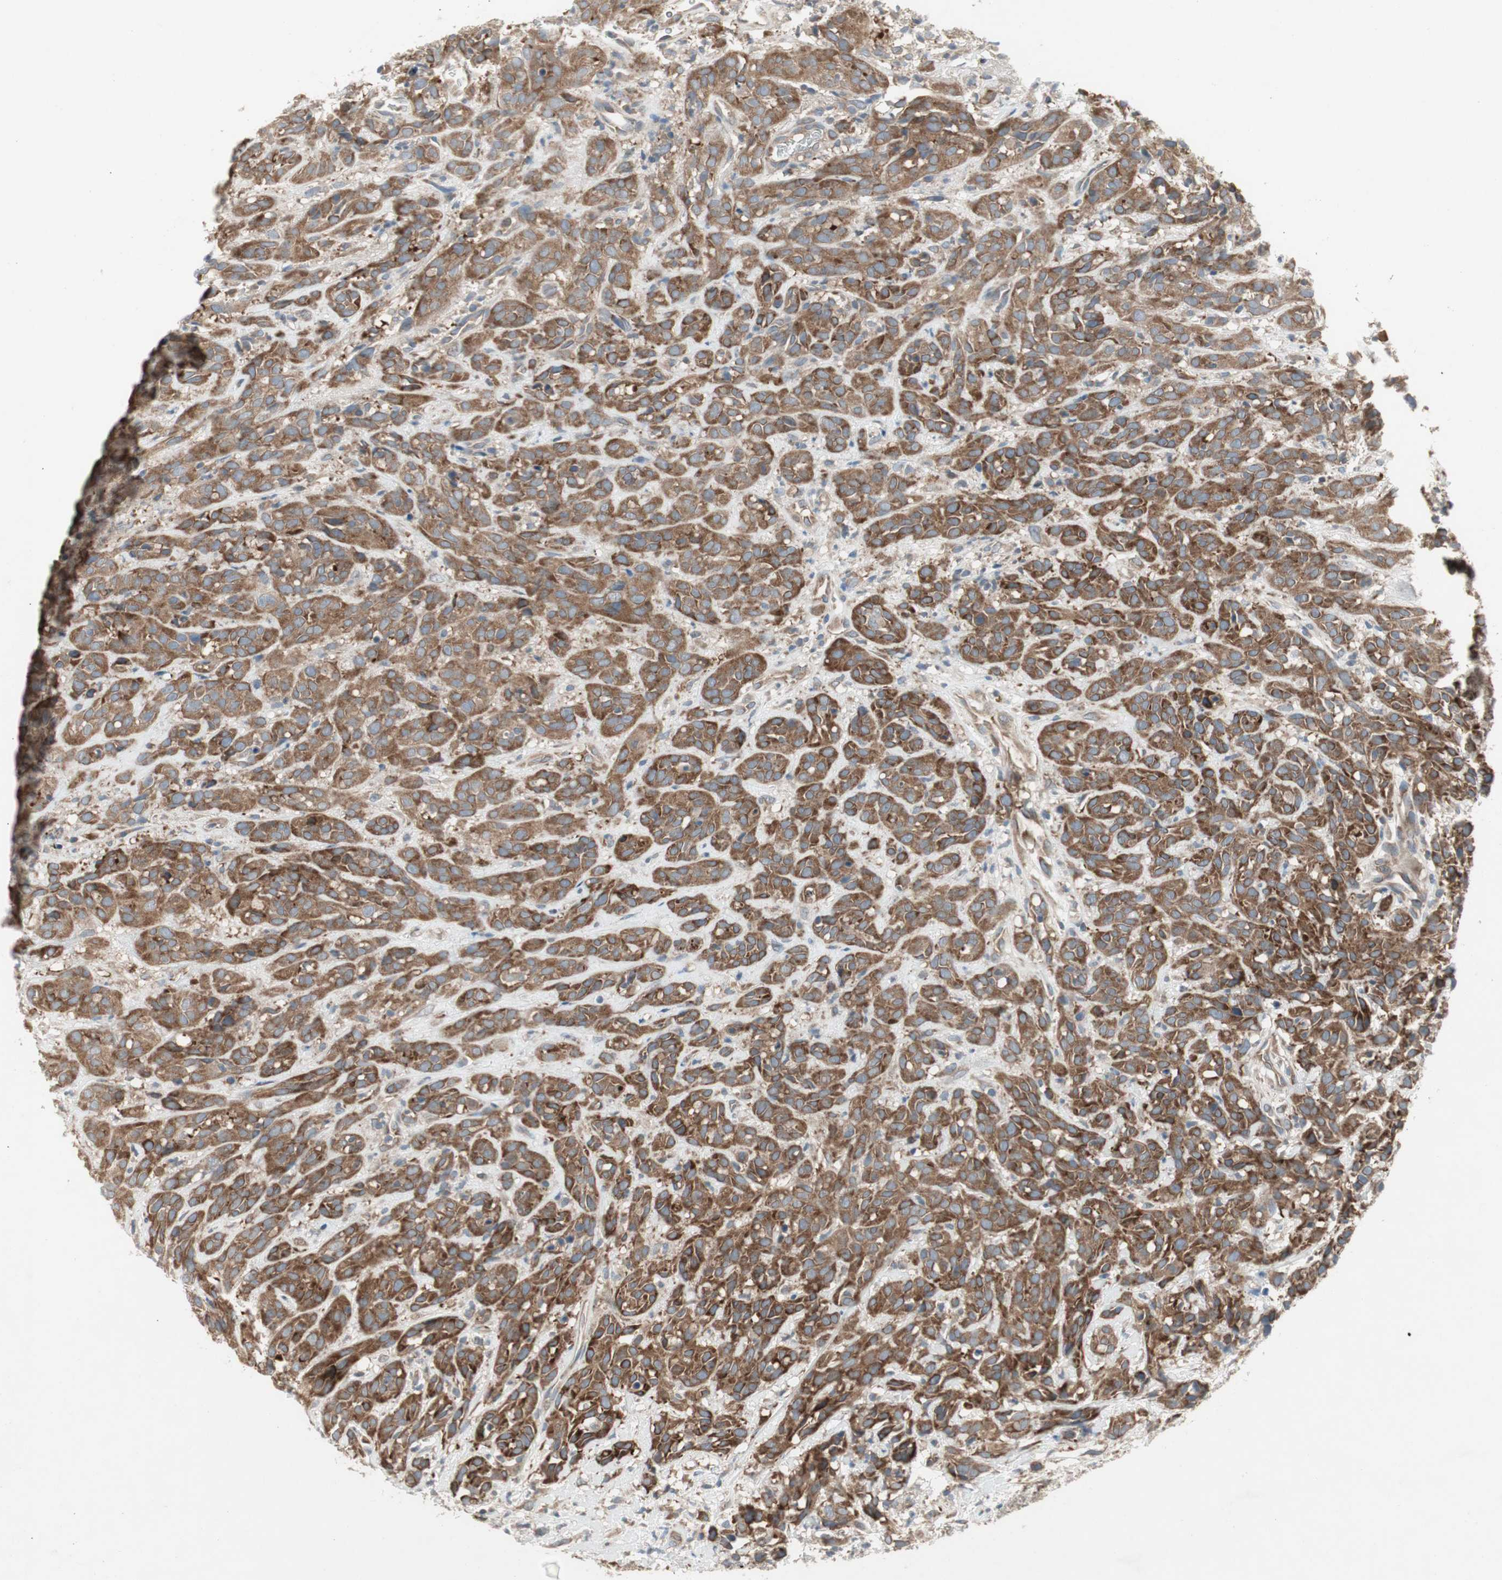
{"staining": {"intensity": "moderate", "quantity": ">75%", "location": "cytoplasmic/membranous"}, "tissue": "head and neck cancer", "cell_type": "Tumor cells", "image_type": "cancer", "snomed": [{"axis": "morphology", "description": "Normal tissue, NOS"}, {"axis": "morphology", "description": "Squamous cell carcinoma, NOS"}, {"axis": "topography", "description": "Cartilage tissue"}, {"axis": "topography", "description": "Head-Neck"}], "caption": "Protein staining of head and neck cancer tissue reveals moderate cytoplasmic/membranous expression in approximately >75% of tumor cells.", "gene": "PANK2", "patient": {"sex": "male", "age": 62}}